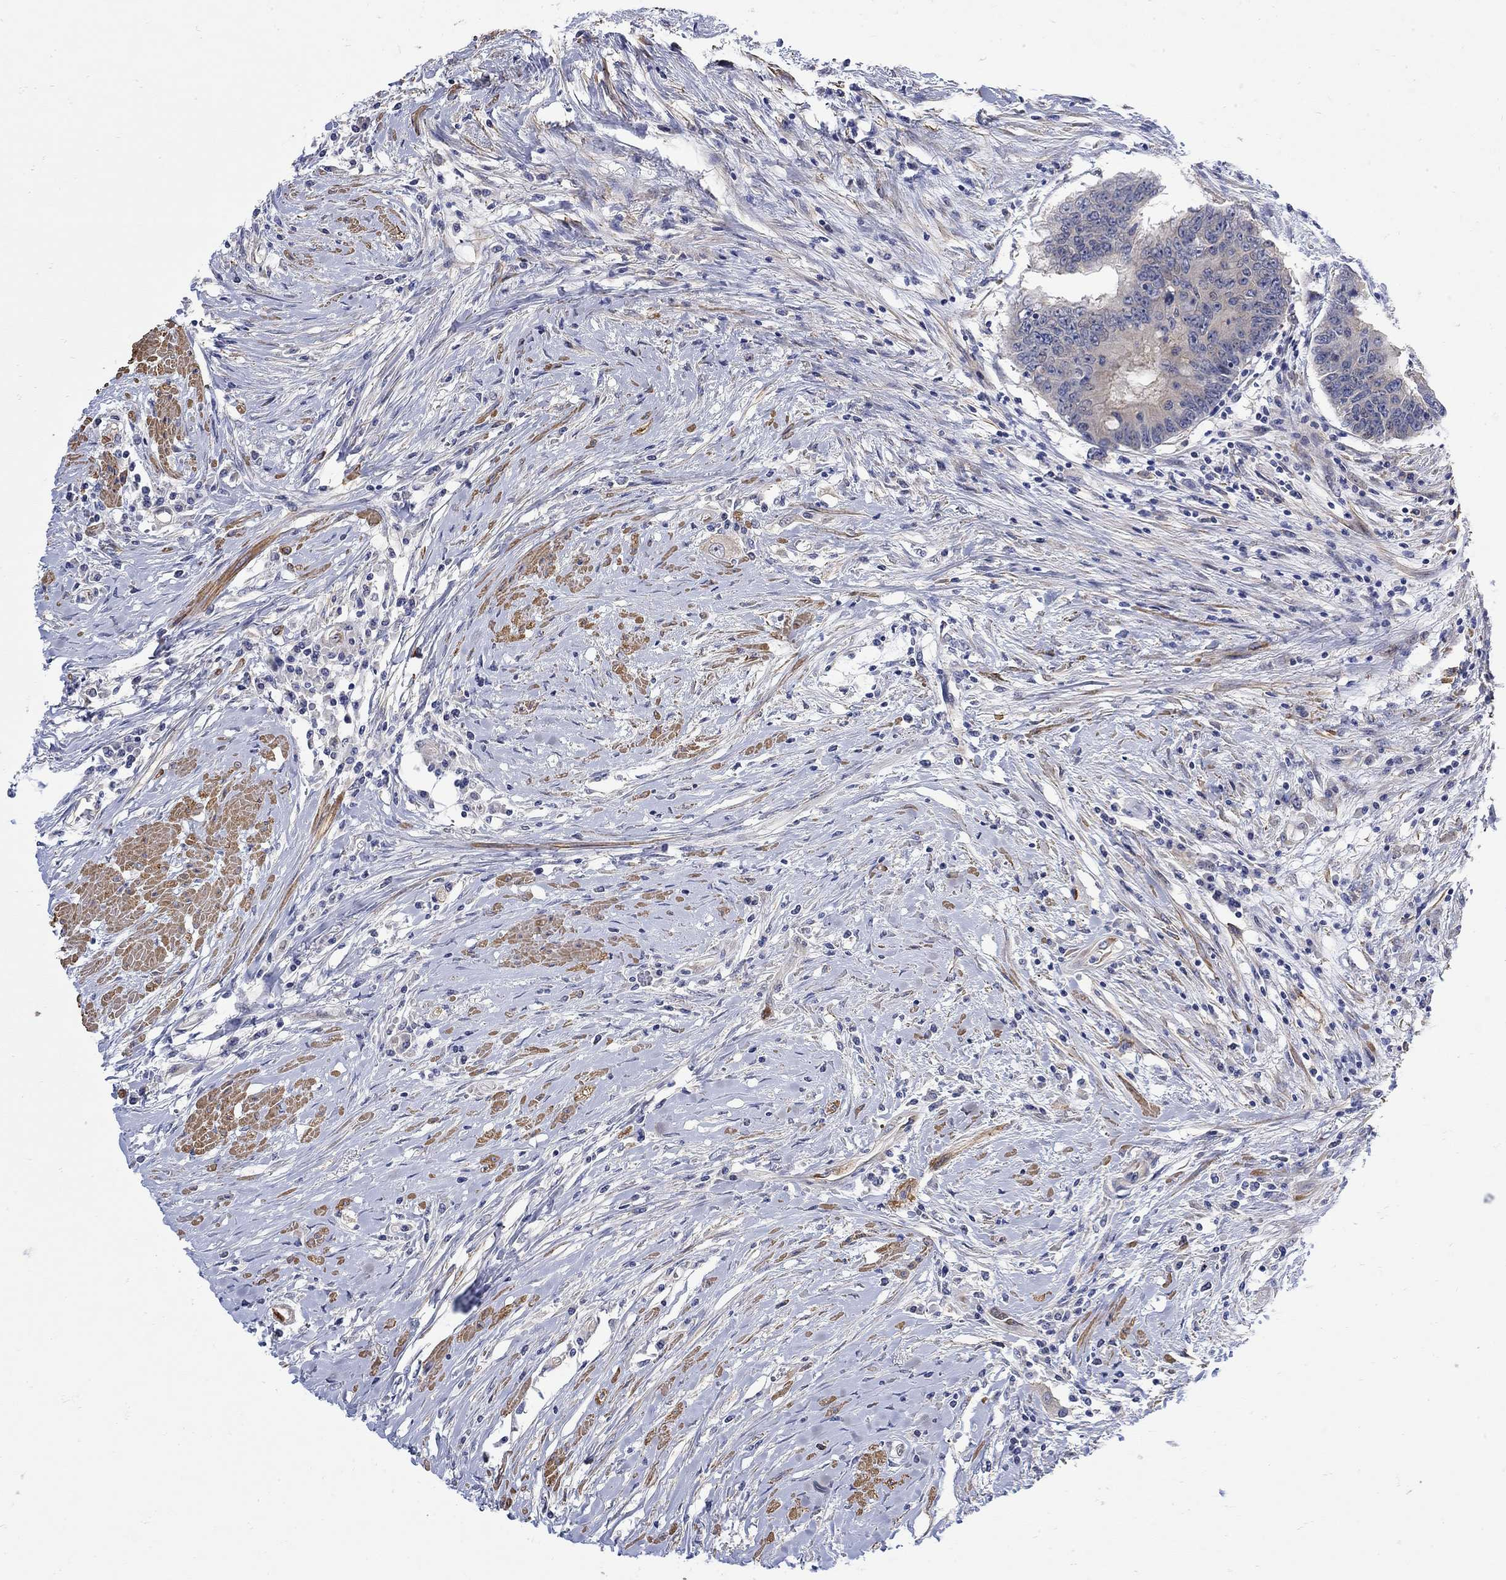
{"staining": {"intensity": "weak", "quantity": "<25%", "location": "cytoplasmic/membranous"}, "tissue": "colorectal cancer", "cell_type": "Tumor cells", "image_type": "cancer", "snomed": [{"axis": "morphology", "description": "Adenocarcinoma, NOS"}, {"axis": "topography", "description": "Rectum"}], "caption": "A histopathology image of human colorectal cancer is negative for staining in tumor cells.", "gene": "SCN7A", "patient": {"sex": "male", "age": 59}}